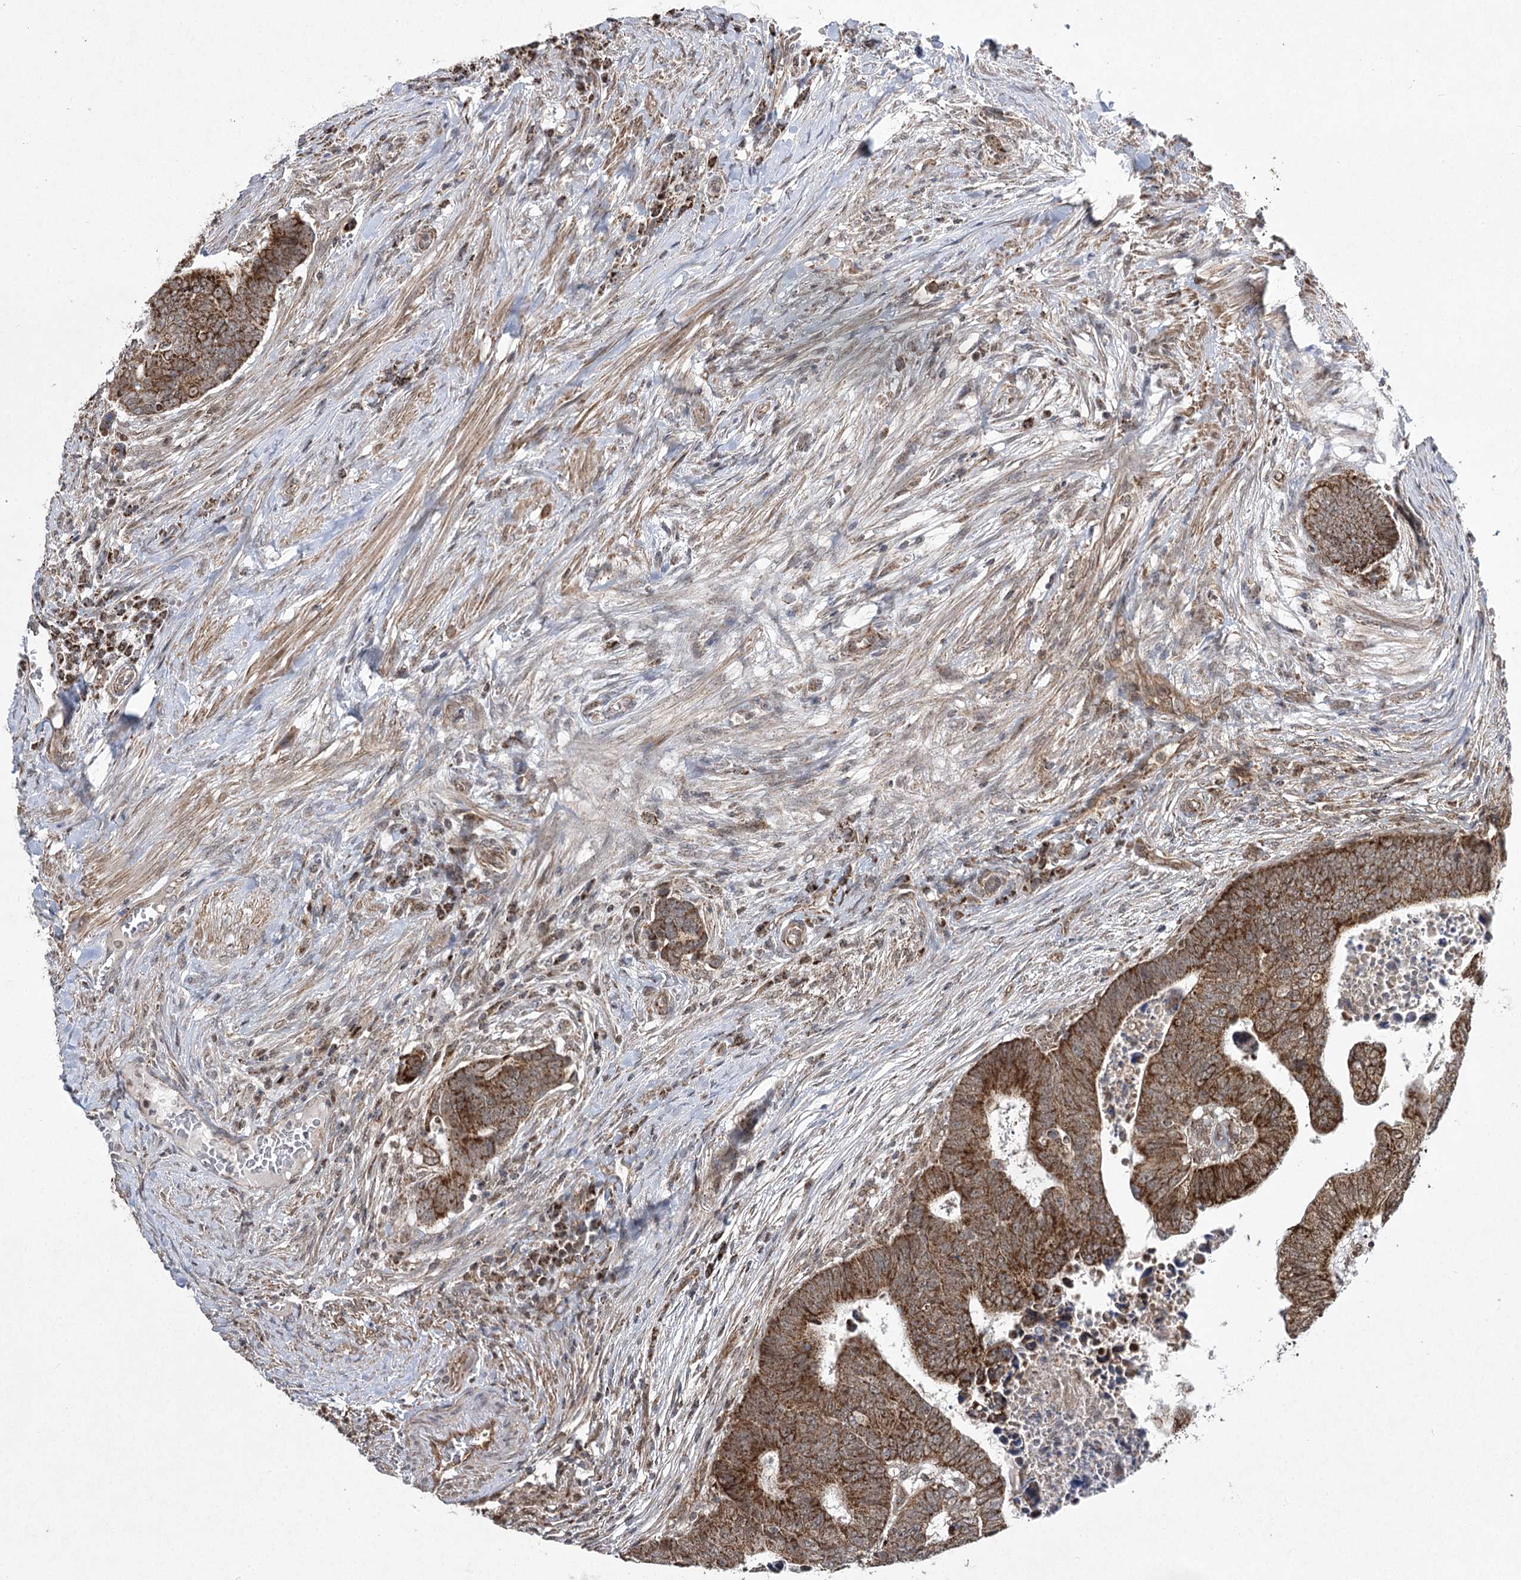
{"staining": {"intensity": "strong", "quantity": ">75%", "location": "cytoplasmic/membranous"}, "tissue": "colorectal cancer", "cell_type": "Tumor cells", "image_type": "cancer", "snomed": [{"axis": "morphology", "description": "Normal tissue, NOS"}, {"axis": "morphology", "description": "Adenocarcinoma, NOS"}, {"axis": "topography", "description": "Rectum"}], "caption": "A histopathology image of colorectal cancer stained for a protein demonstrates strong cytoplasmic/membranous brown staining in tumor cells.", "gene": "SLC4A1AP", "patient": {"sex": "female", "age": 65}}